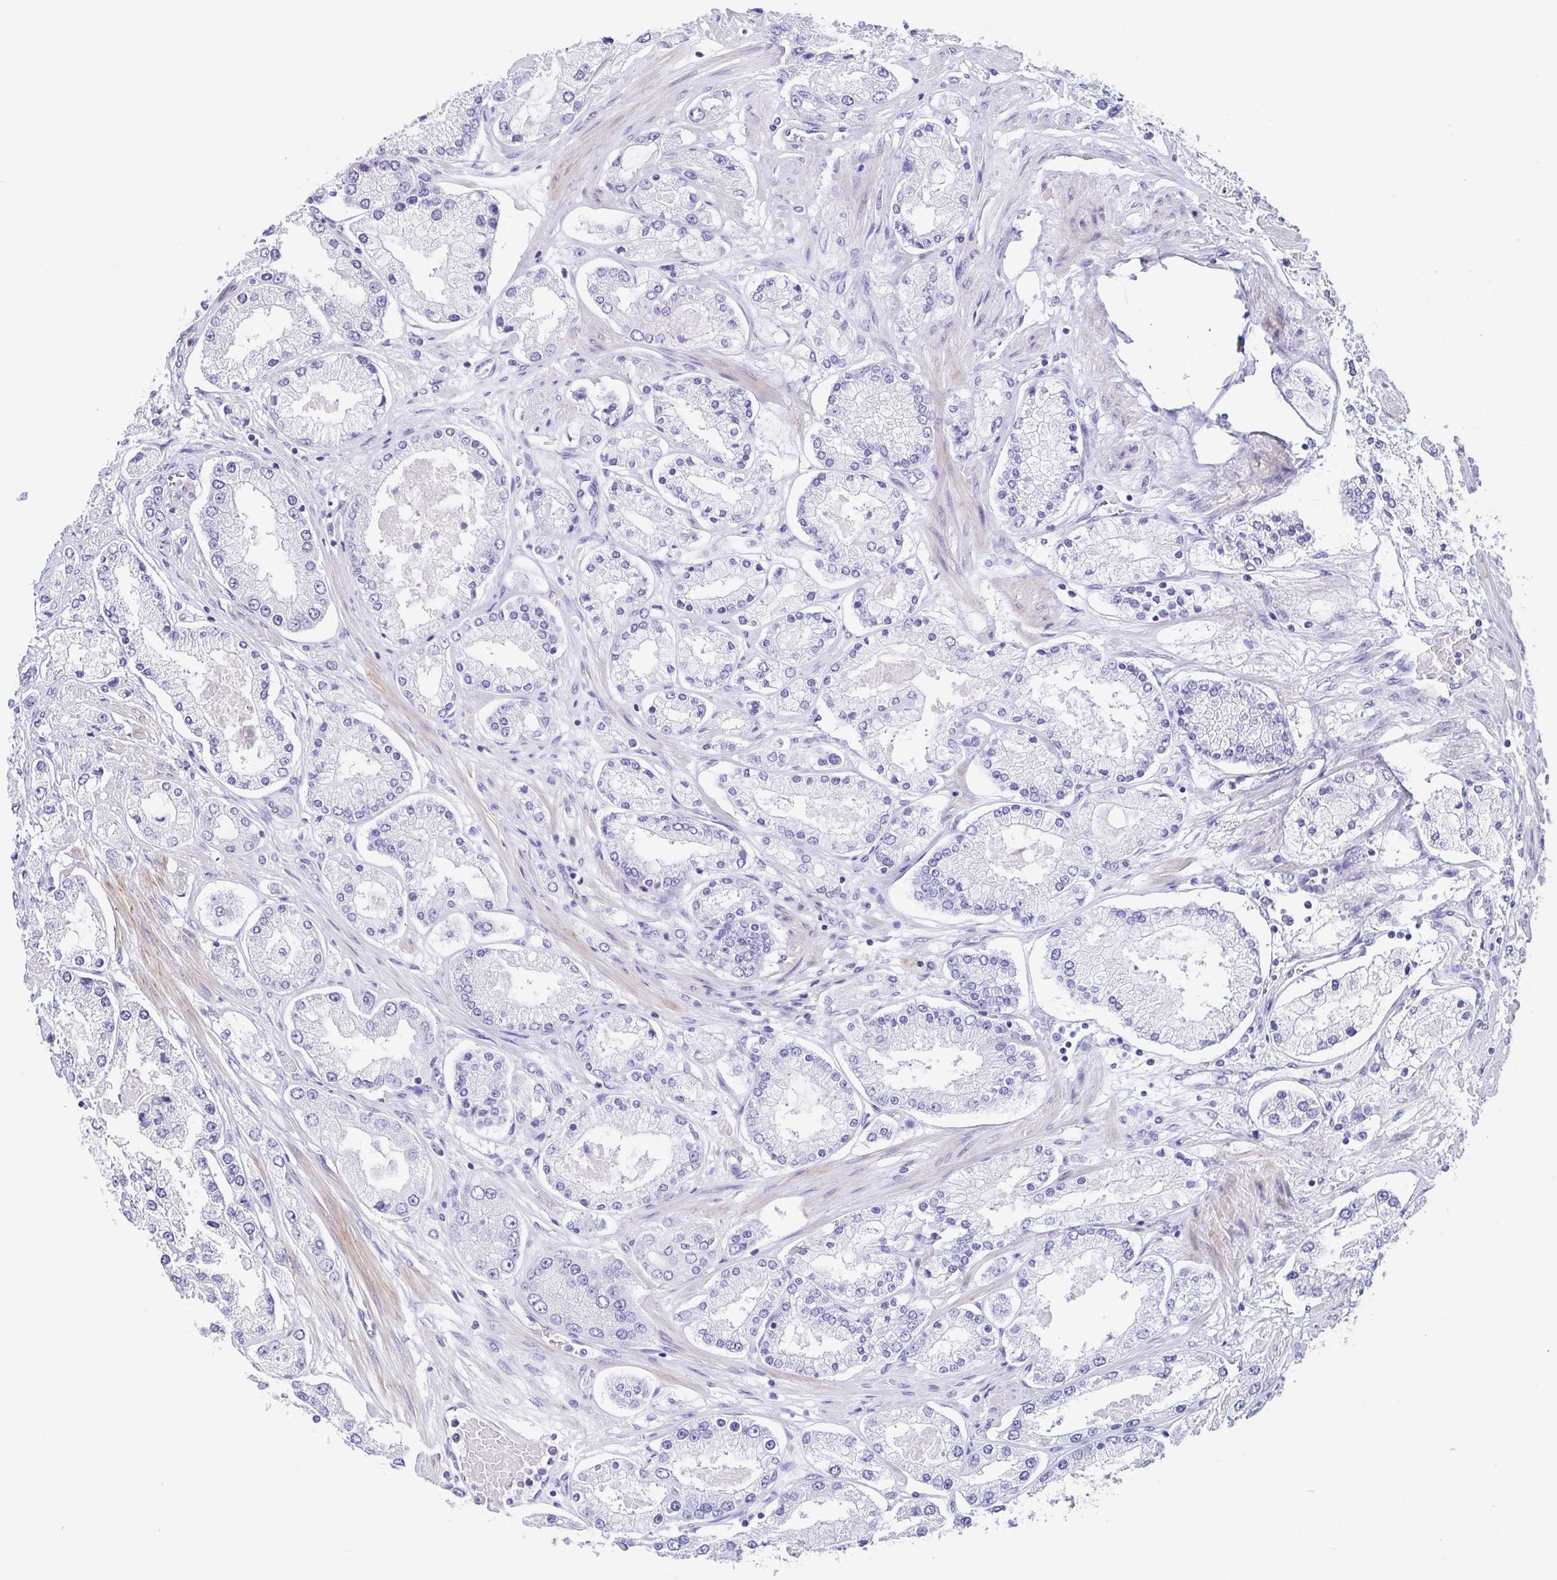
{"staining": {"intensity": "negative", "quantity": "none", "location": "none"}, "tissue": "prostate cancer", "cell_type": "Tumor cells", "image_type": "cancer", "snomed": [{"axis": "morphology", "description": "Adenocarcinoma, High grade"}, {"axis": "topography", "description": "Prostate"}], "caption": "The image exhibits no significant expression in tumor cells of prostate cancer.", "gene": "TRAM2", "patient": {"sex": "male", "age": 69}}